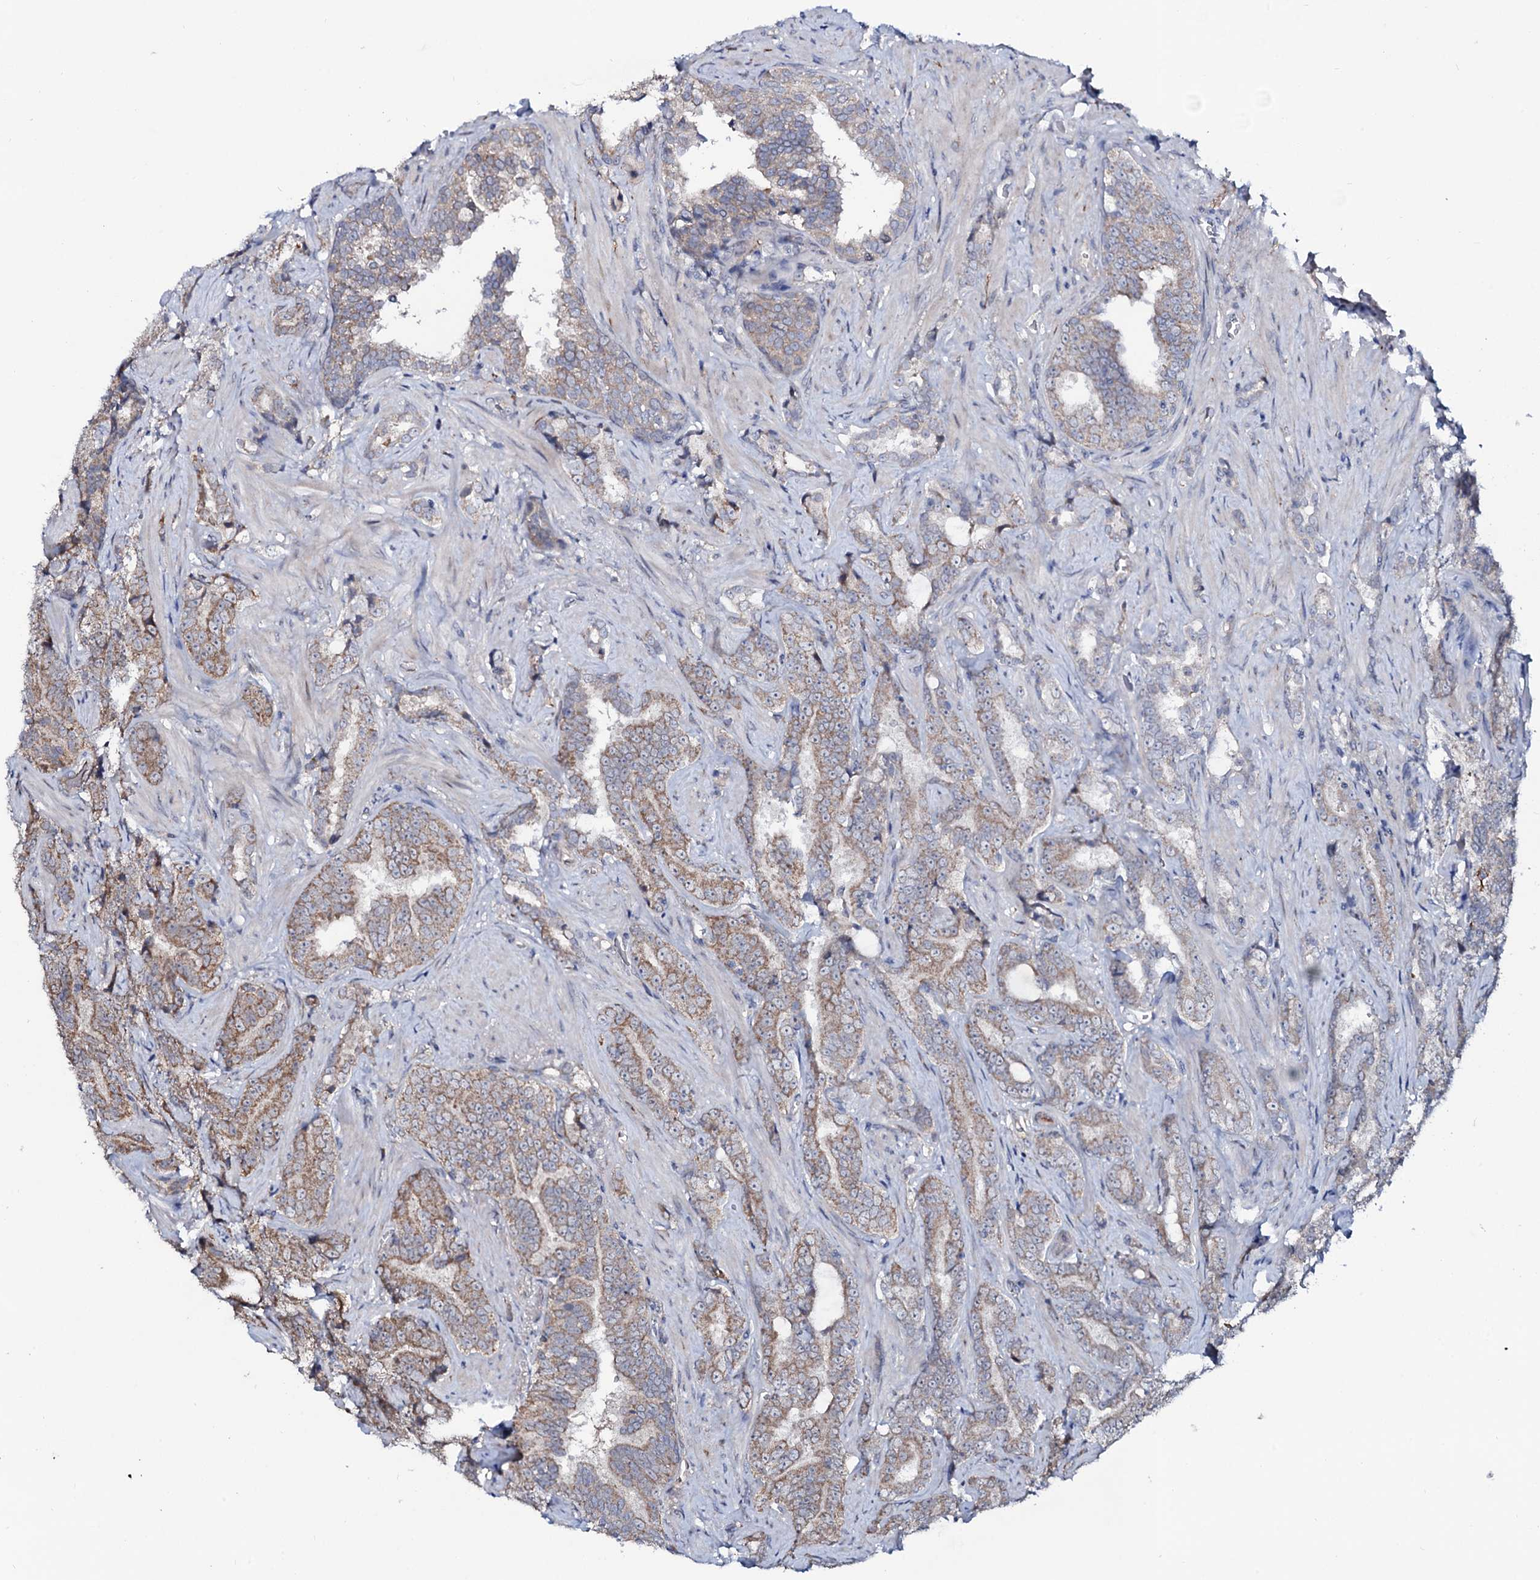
{"staining": {"intensity": "moderate", "quantity": "25%-75%", "location": "cytoplasmic/membranous"}, "tissue": "prostate cancer", "cell_type": "Tumor cells", "image_type": "cancer", "snomed": [{"axis": "morphology", "description": "Adenocarcinoma, High grade"}, {"axis": "topography", "description": "Prostate and seminal vesicle, NOS"}], "caption": "Human prostate adenocarcinoma (high-grade) stained with a brown dye exhibits moderate cytoplasmic/membranous positive staining in about 25%-75% of tumor cells.", "gene": "PPP1R3D", "patient": {"sex": "male", "age": 67}}